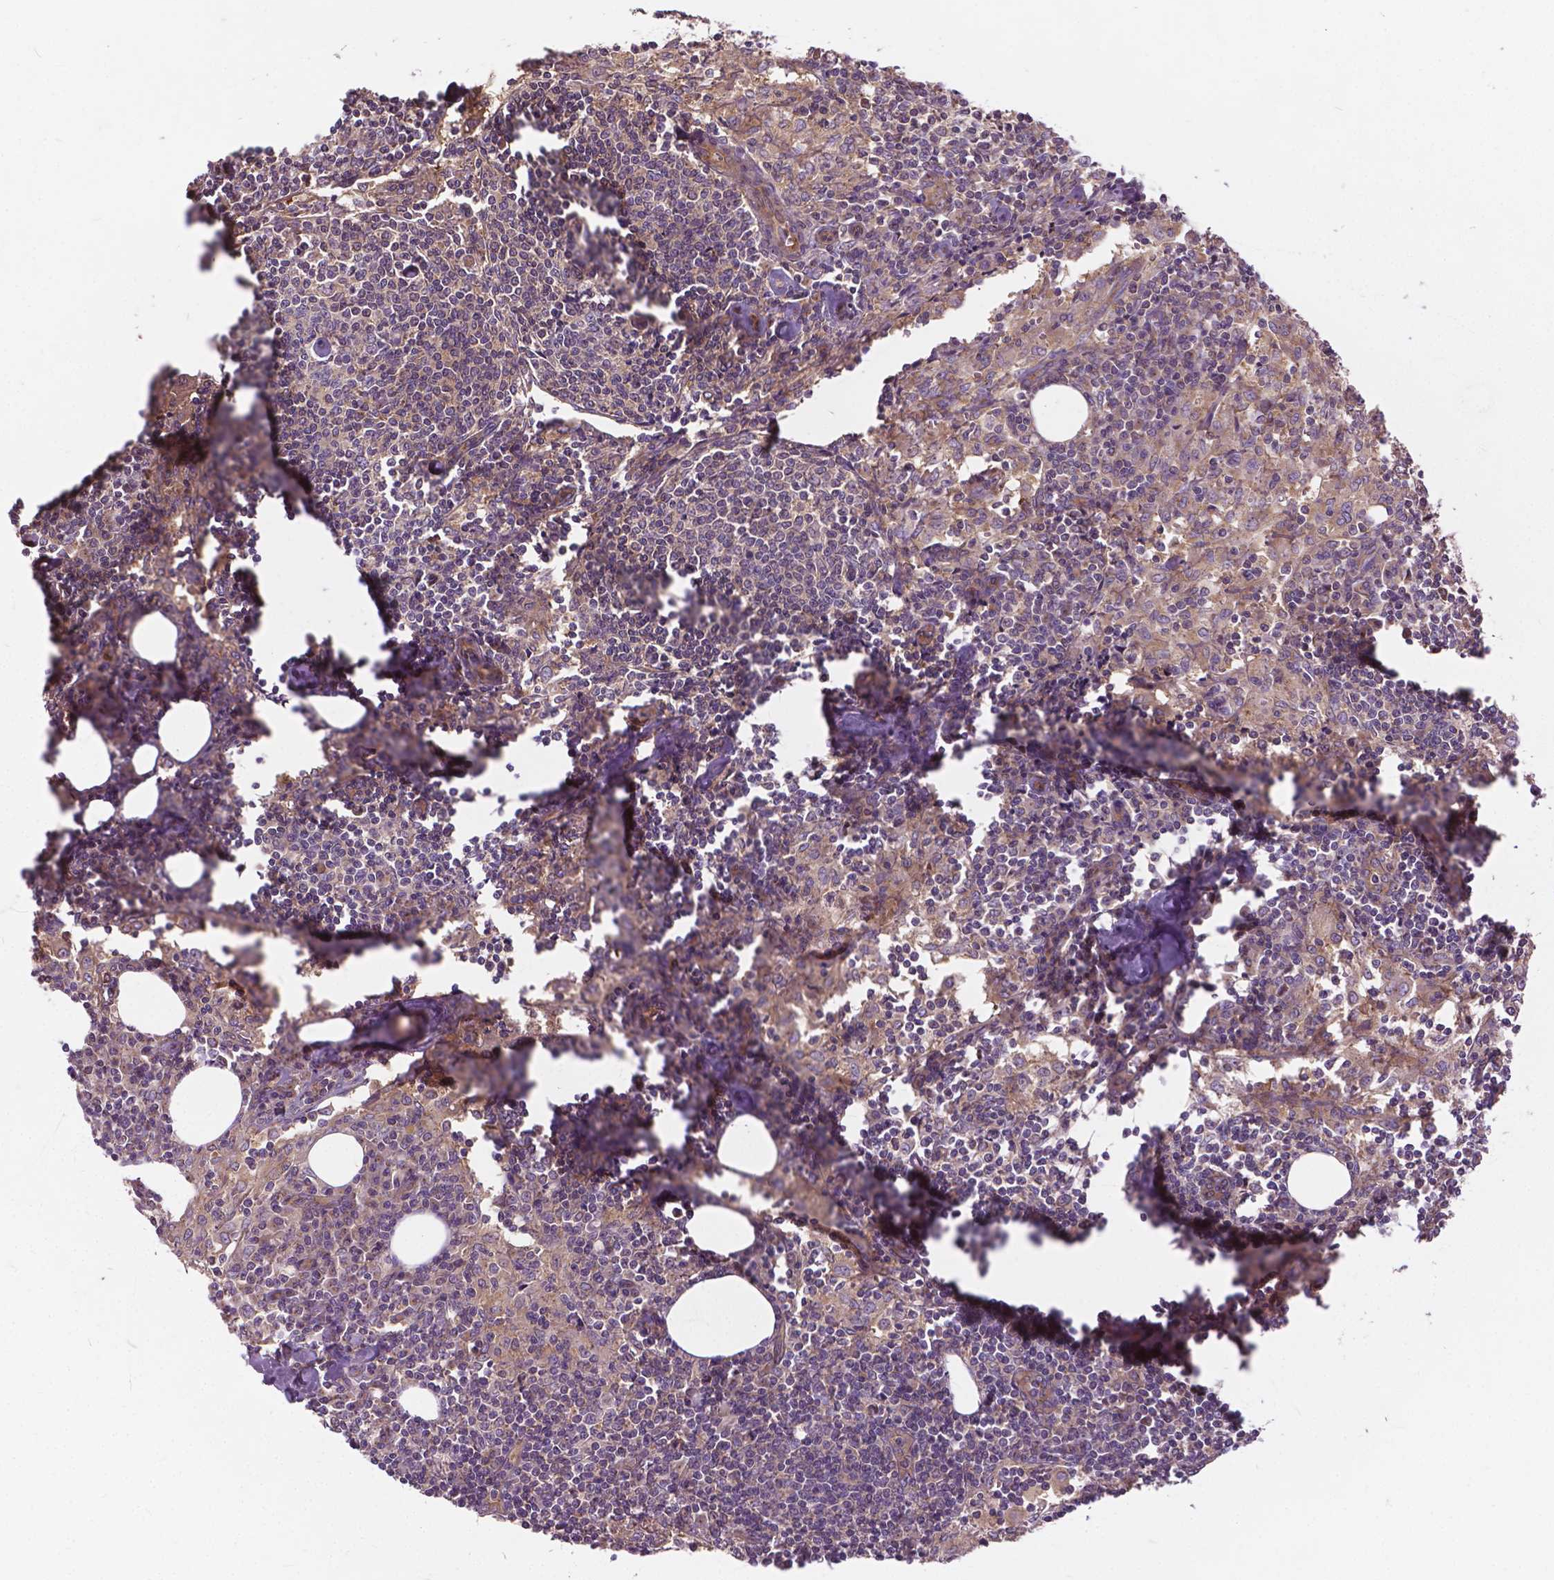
{"staining": {"intensity": "weak", "quantity": "25%-75%", "location": "cytoplasmic/membranous"}, "tissue": "lymph node", "cell_type": "Germinal center cells", "image_type": "normal", "snomed": [{"axis": "morphology", "description": "Normal tissue, NOS"}, {"axis": "topography", "description": "Lymph node"}], "caption": "Approximately 25%-75% of germinal center cells in normal human lymph node demonstrate weak cytoplasmic/membranous protein expression as visualized by brown immunohistochemical staining.", "gene": "MZT1", "patient": {"sex": "male", "age": 55}}